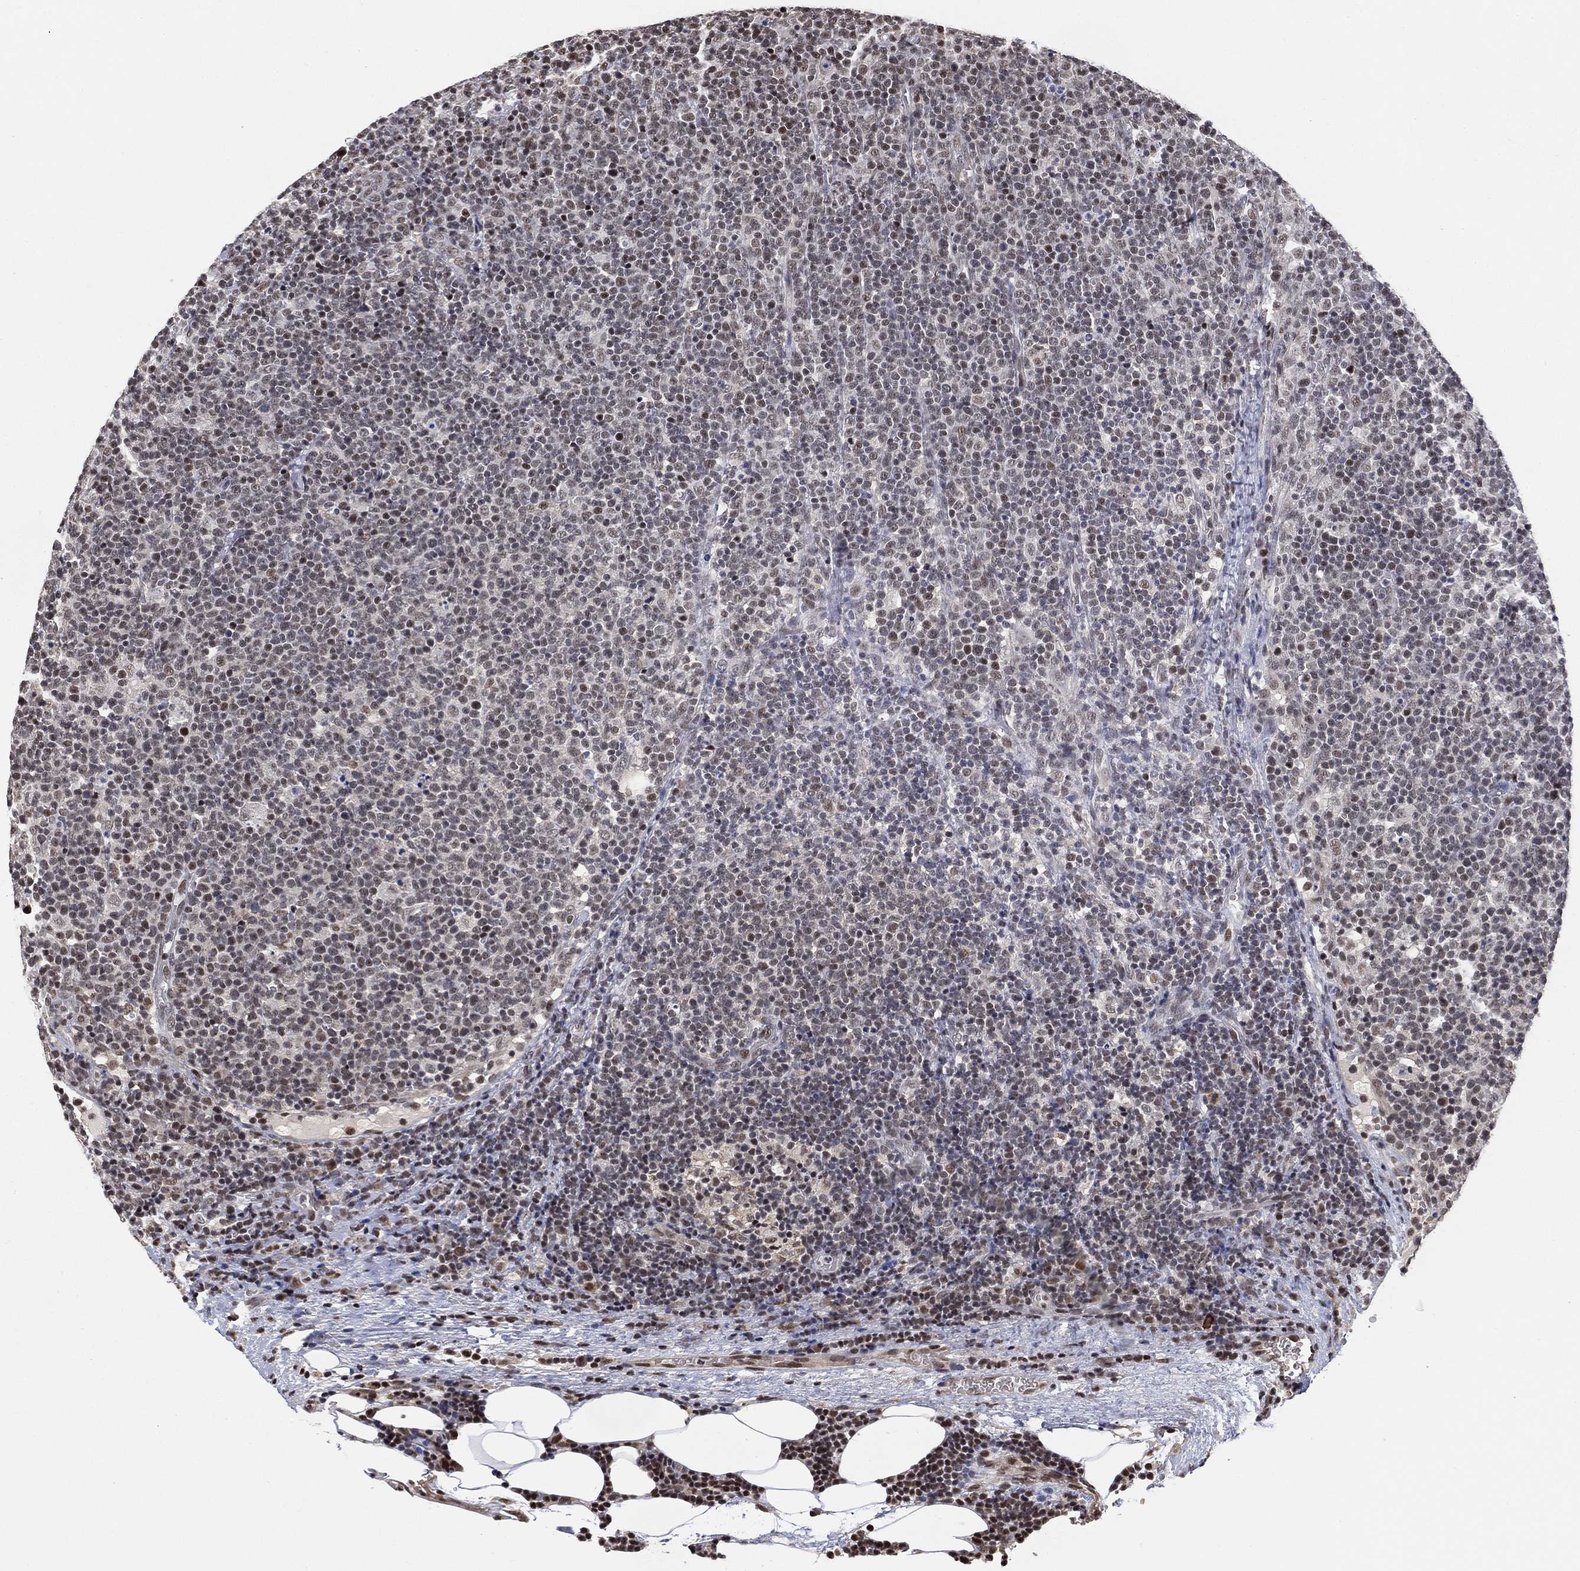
{"staining": {"intensity": "moderate", "quantity": "<25%", "location": "nuclear"}, "tissue": "lymphoma", "cell_type": "Tumor cells", "image_type": "cancer", "snomed": [{"axis": "morphology", "description": "Malignant lymphoma, non-Hodgkin's type, High grade"}, {"axis": "topography", "description": "Lymph node"}], "caption": "Malignant lymphoma, non-Hodgkin's type (high-grade) stained with DAB (3,3'-diaminobenzidine) immunohistochemistry (IHC) shows low levels of moderate nuclear staining in about <25% of tumor cells. Using DAB (brown) and hematoxylin (blue) stains, captured at high magnification using brightfield microscopy.", "gene": "ZSCAN30", "patient": {"sex": "male", "age": 61}}